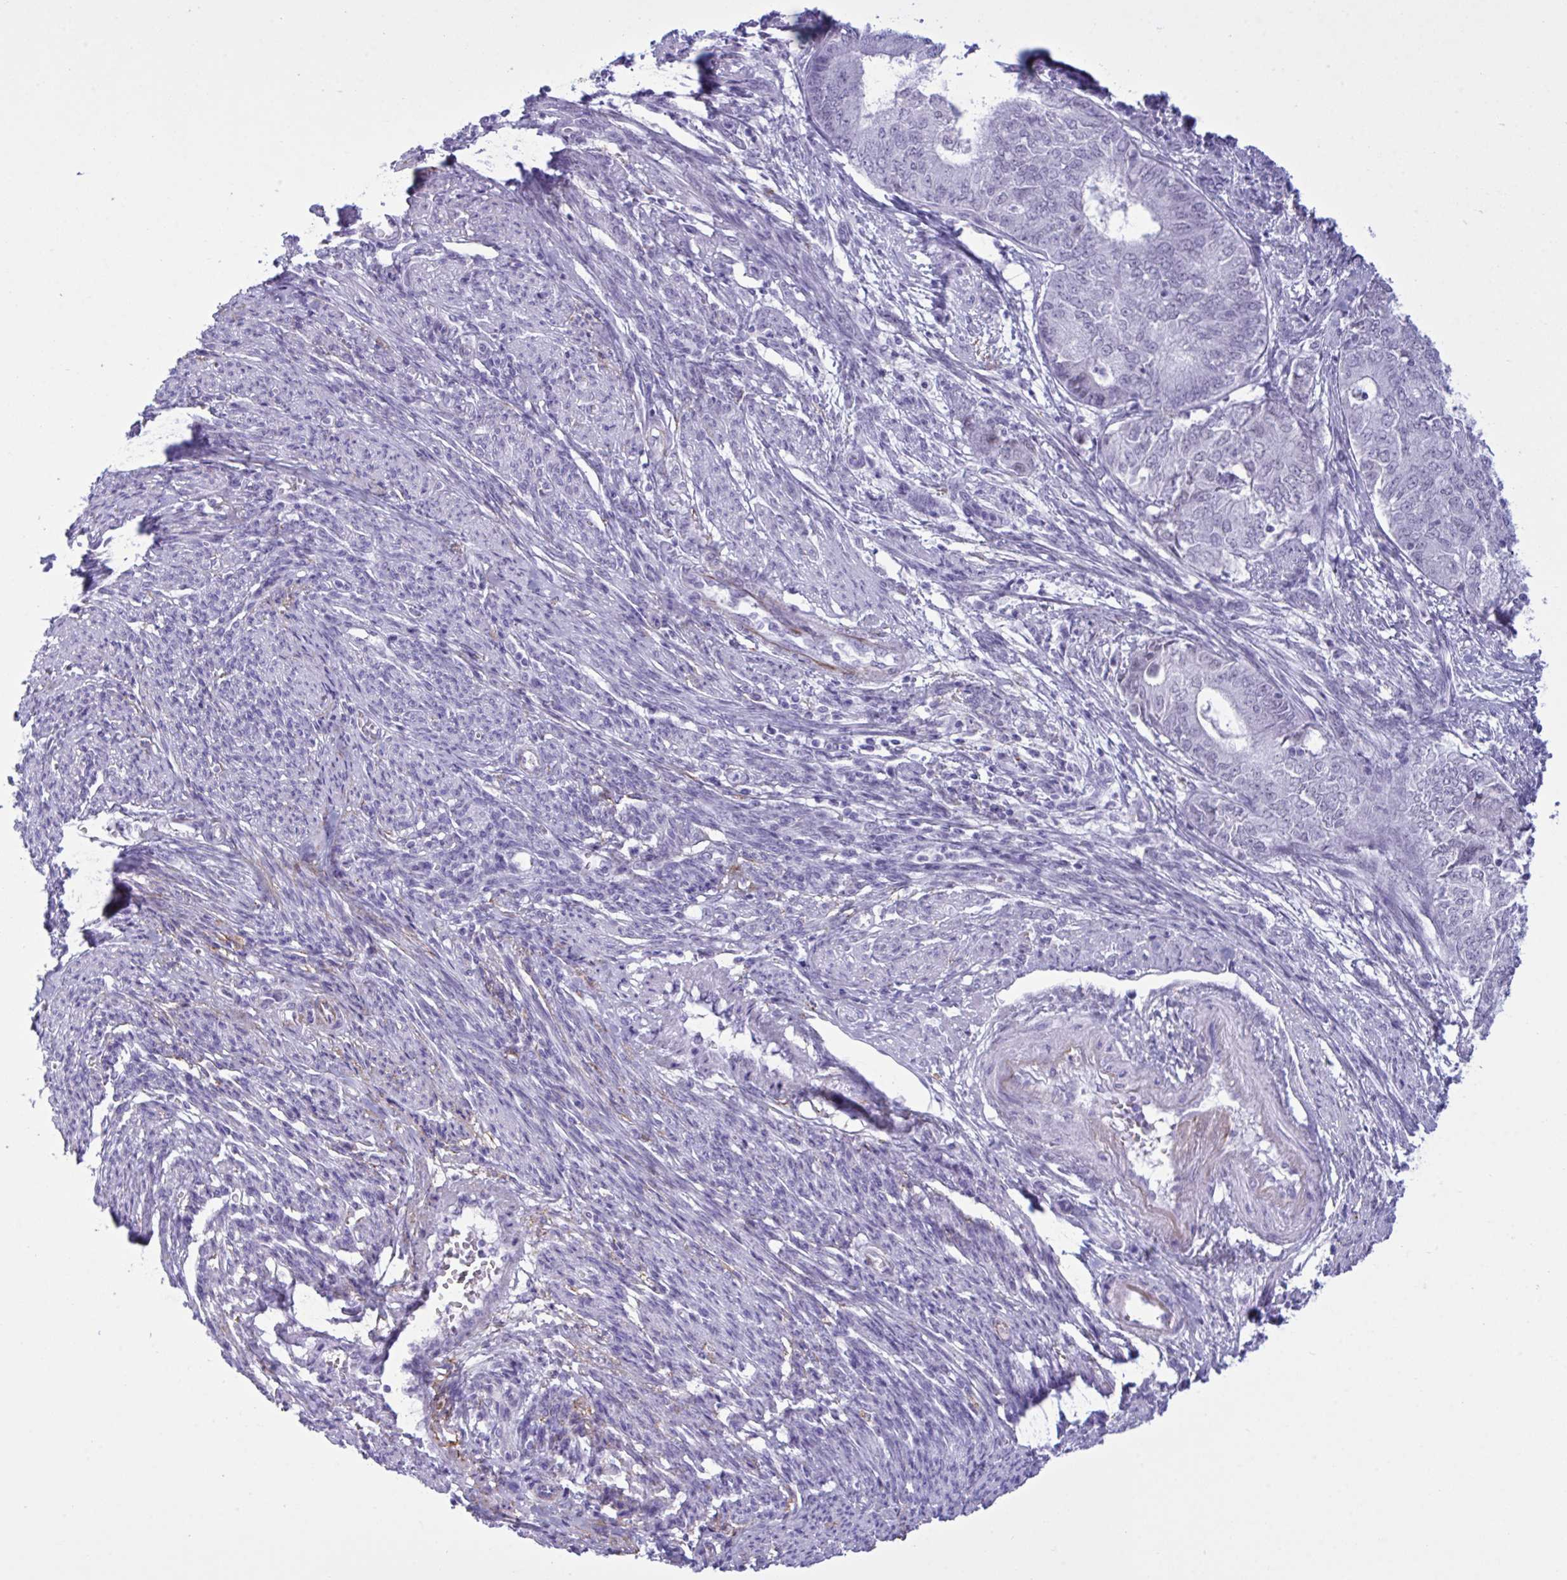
{"staining": {"intensity": "negative", "quantity": "none", "location": "none"}, "tissue": "endometrial cancer", "cell_type": "Tumor cells", "image_type": "cancer", "snomed": [{"axis": "morphology", "description": "Adenocarcinoma, NOS"}, {"axis": "topography", "description": "Endometrium"}], "caption": "This is an IHC photomicrograph of human endometrial cancer. There is no positivity in tumor cells.", "gene": "ELN", "patient": {"sex": "female", "age": 62}}